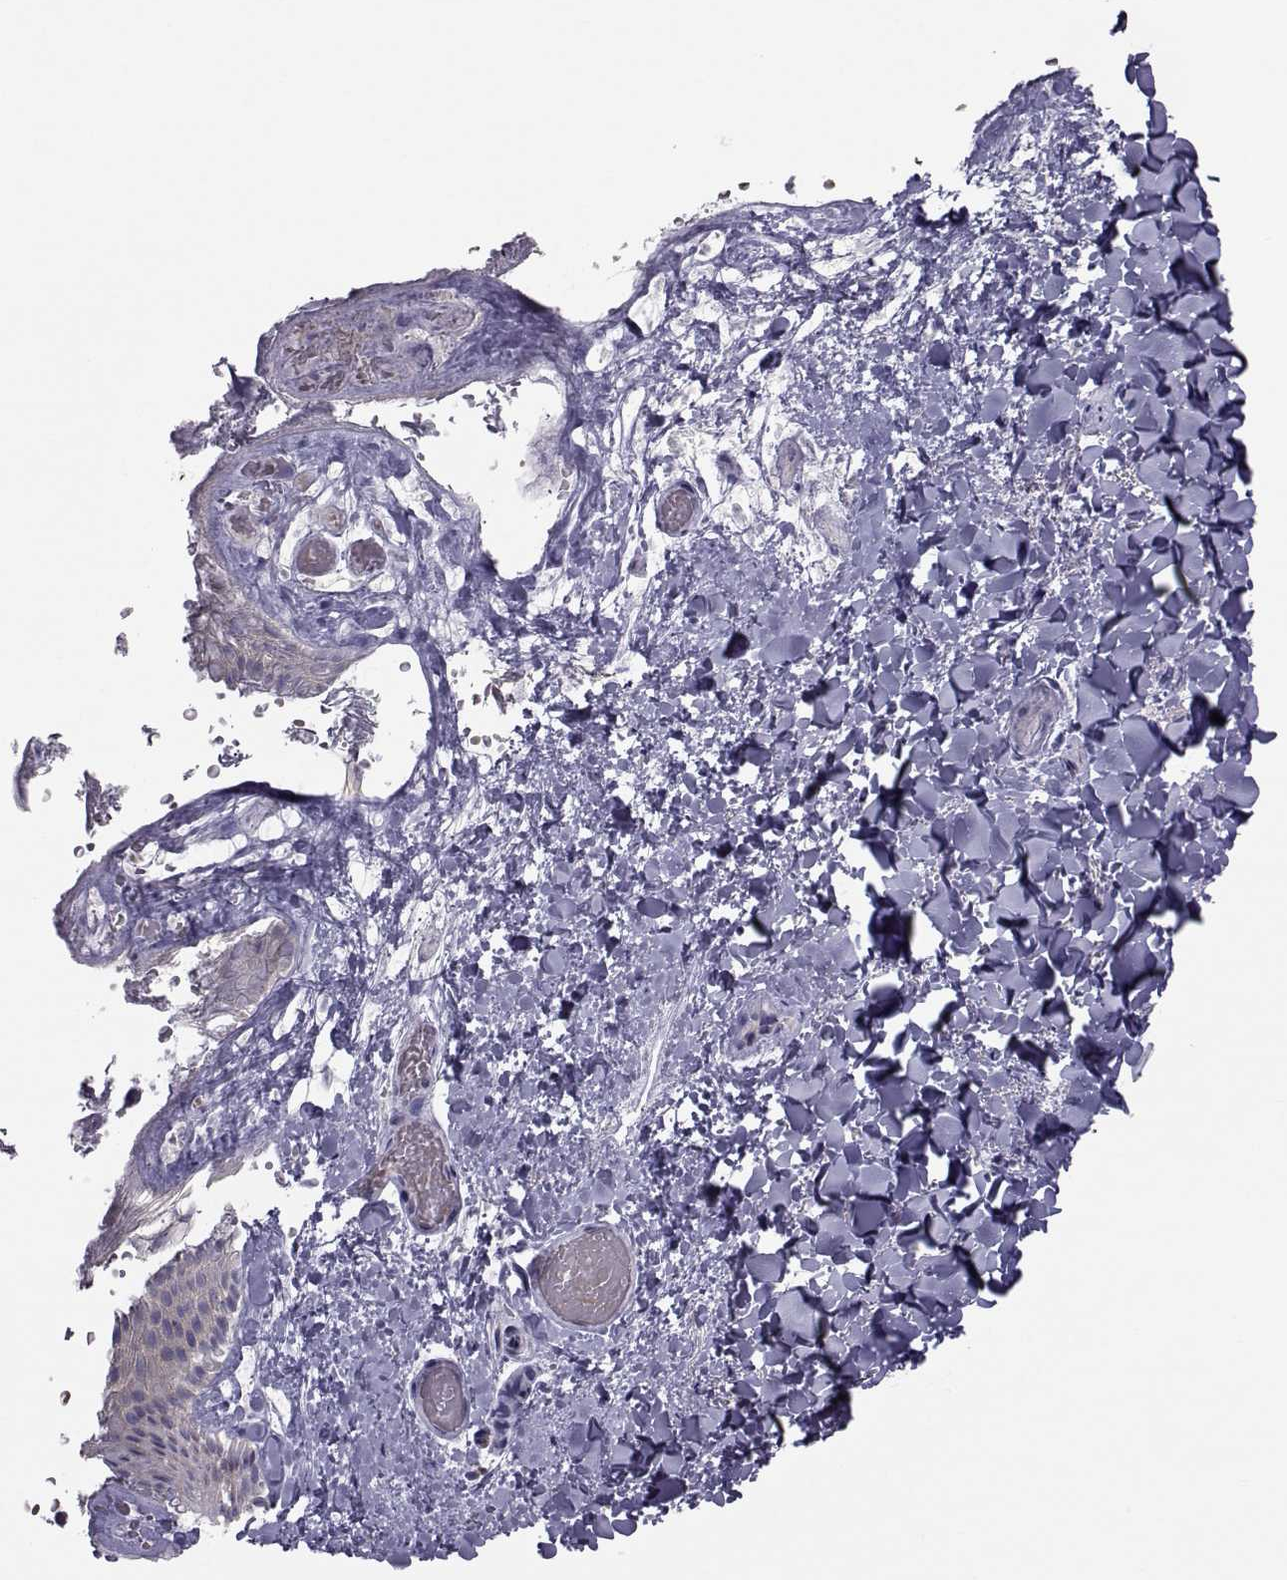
{"staining": {"intensity": "negative", "quantity": "none", "location": "none"}, "tissue": "skin", "cell_type": "Epidermal cells", "image_type": "normal", "snomed": [{"axis": "morphology", "description": "Normal tissue, NOS"}, {"axis": "topography", "description": "Anal"}], "caption": "This image is of unremarkable skin stained with IHC to label a protein in brown with the nuclei are counter-stained blue. There is no positivity in epidermal cells. Nuclei are stained in blue.", "gene": "GARIN3", "patient": {"sex": "male", "age": 36}}